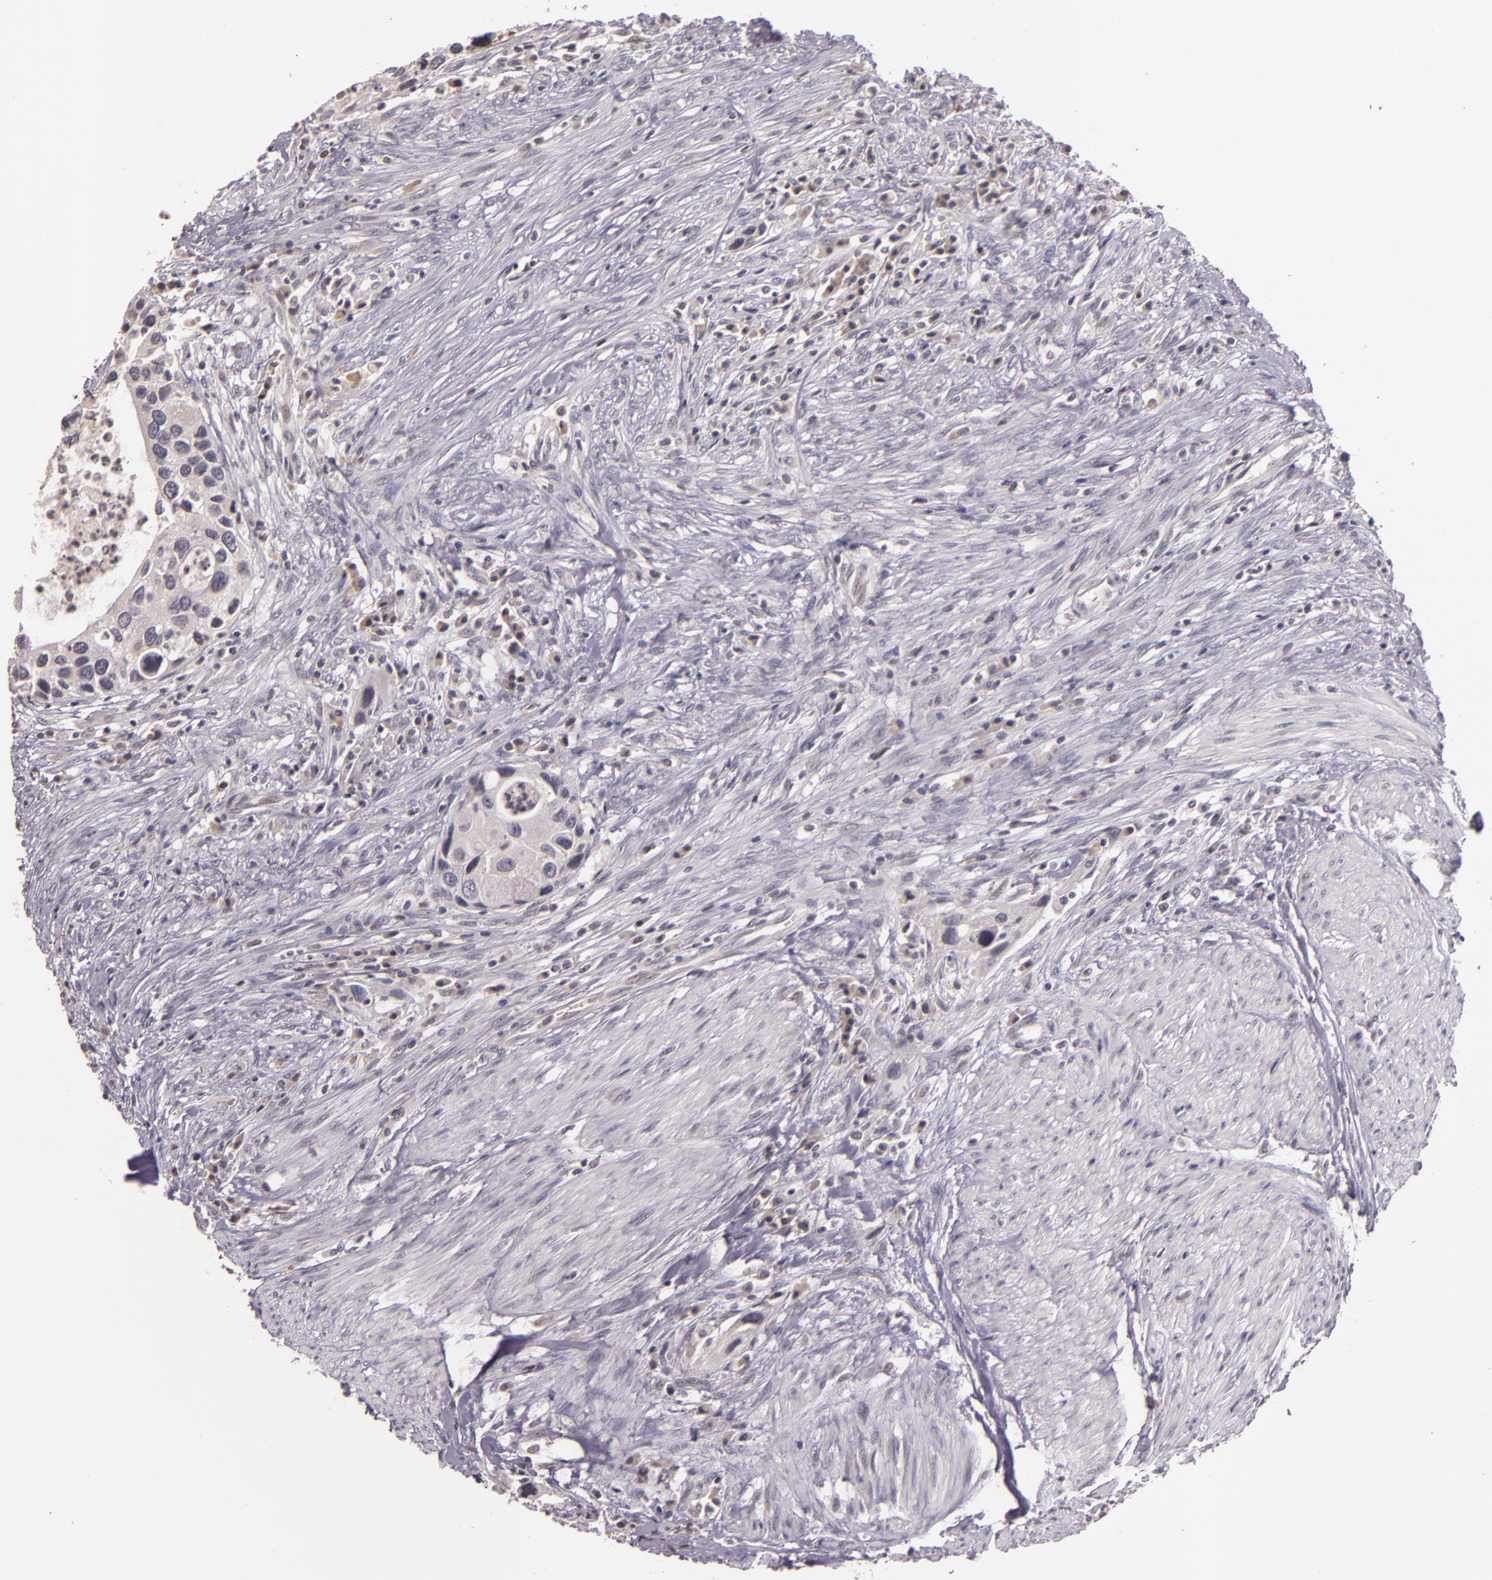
{"staining": {"intensity": "negative", "quantity": "none", "location": "none"}, "tissue": "urothelial cancer", "cell_type": "Tumor cells", "image_type": "cancer", "snomed": [{"axis": "morphology", "description": "Urothelial carcinoma, High grade"}, {"axis": "topography", "description": "Urinary bladder"}], "caption": "High magnification brightfield microscopy of urothelial carcinoma (high-grade) stained with DAB (brown) and counterstained with hematoxylin (blue): tumor cells show no significant staining.", "gene": "TFF1", "patient": {"sex": "male", "age": 66}}